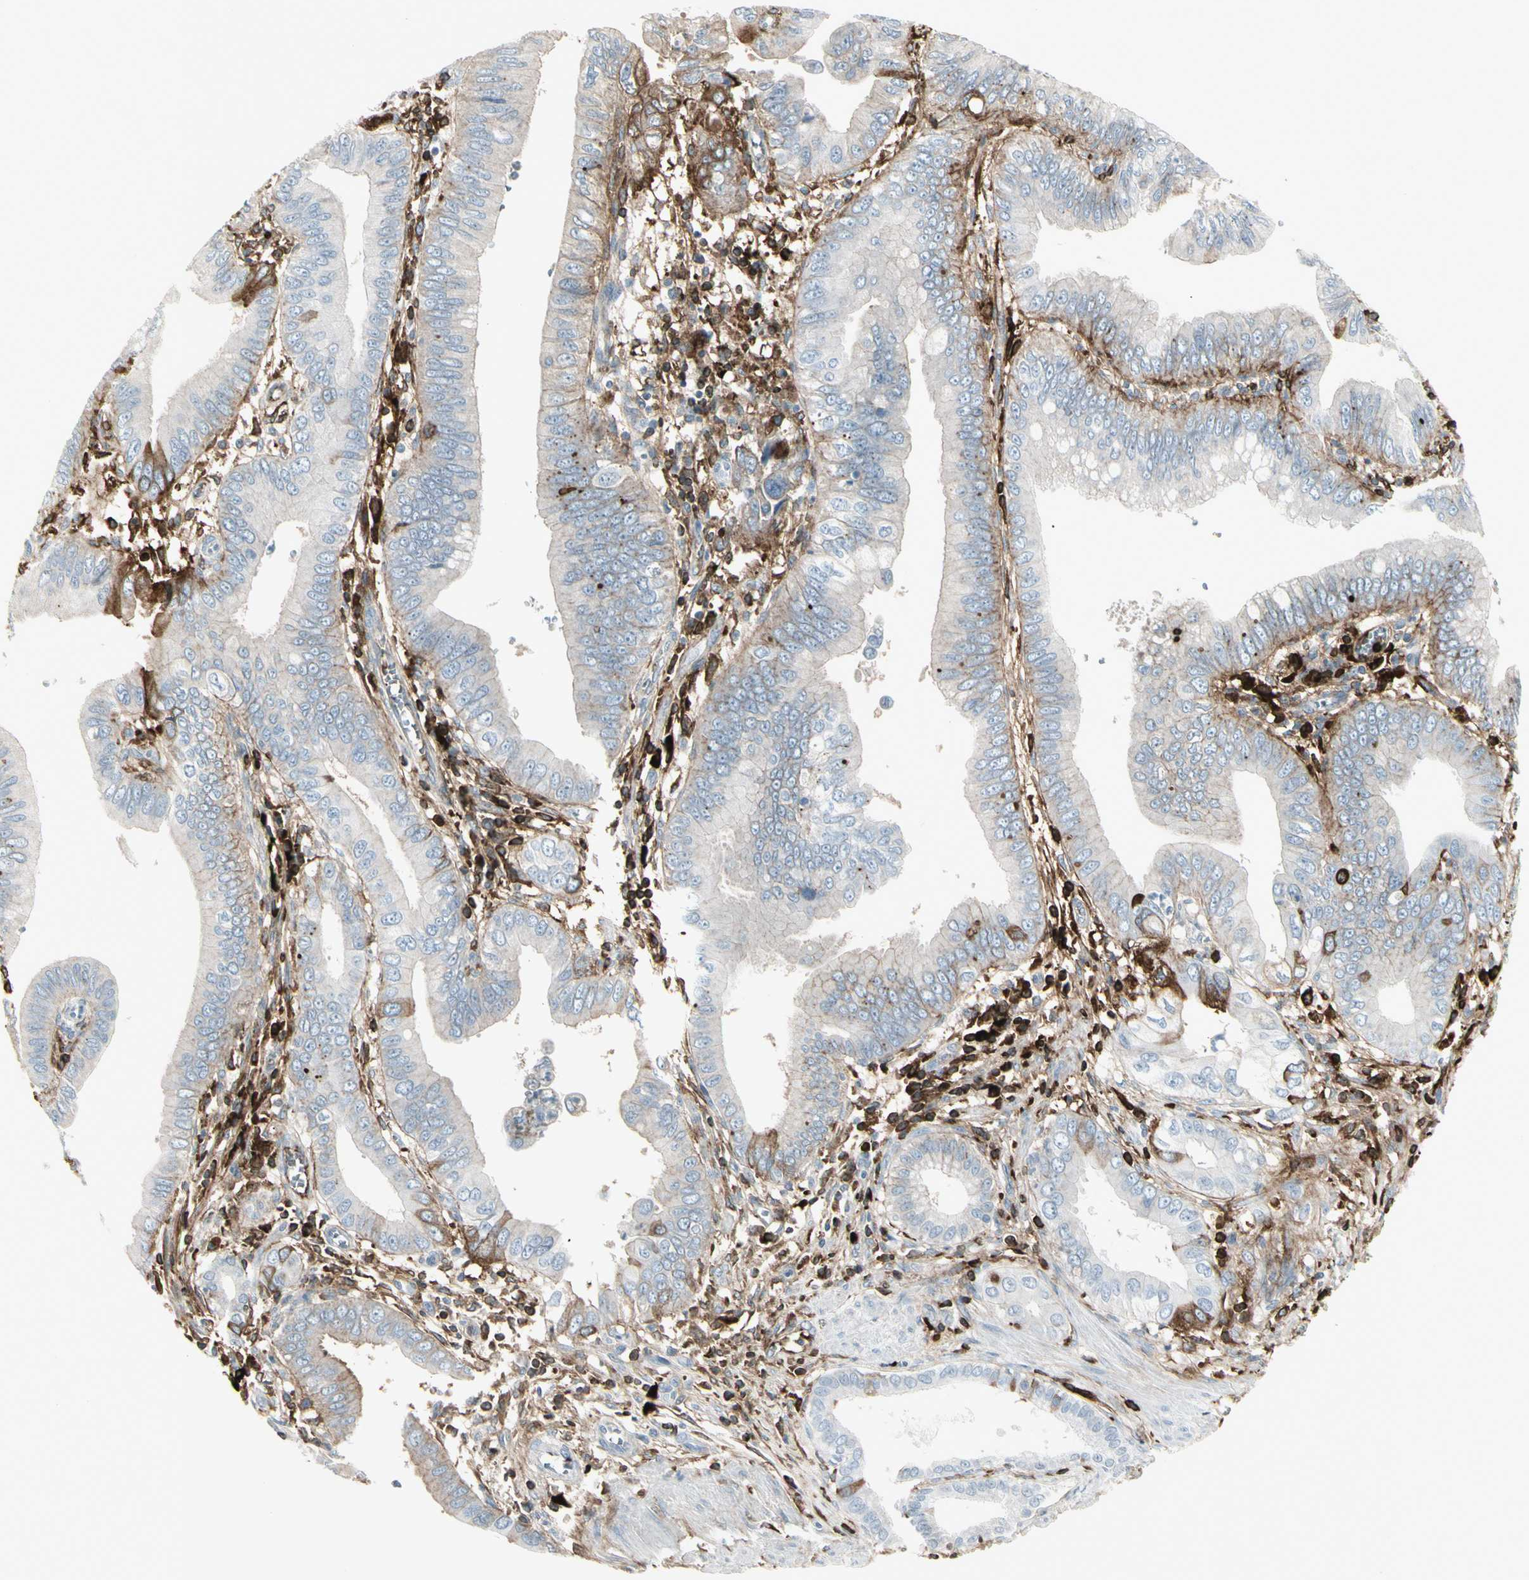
{"staining": {"intensity": "weak", "quantity": "<25%", "location": "cytoplasmic/membranous"}, "tissue": "pancreatic cancer", "cell_type": "Tumor cells", "image_type": "cancer", "snomed": [{"axis": "morphology", "description": "Normal tissue, NOS"}, {"axis": "topography", "description": "Lymph node"}], "caption": "A photomicrograph of pancreatic cancer stained for a protein displays no brown staining in tumor cells. (Immunohistochemistry, brightfield microscopy, high magnification).", "gene": "IGHG1", "patient": {"sex": "male", "age": 50}}